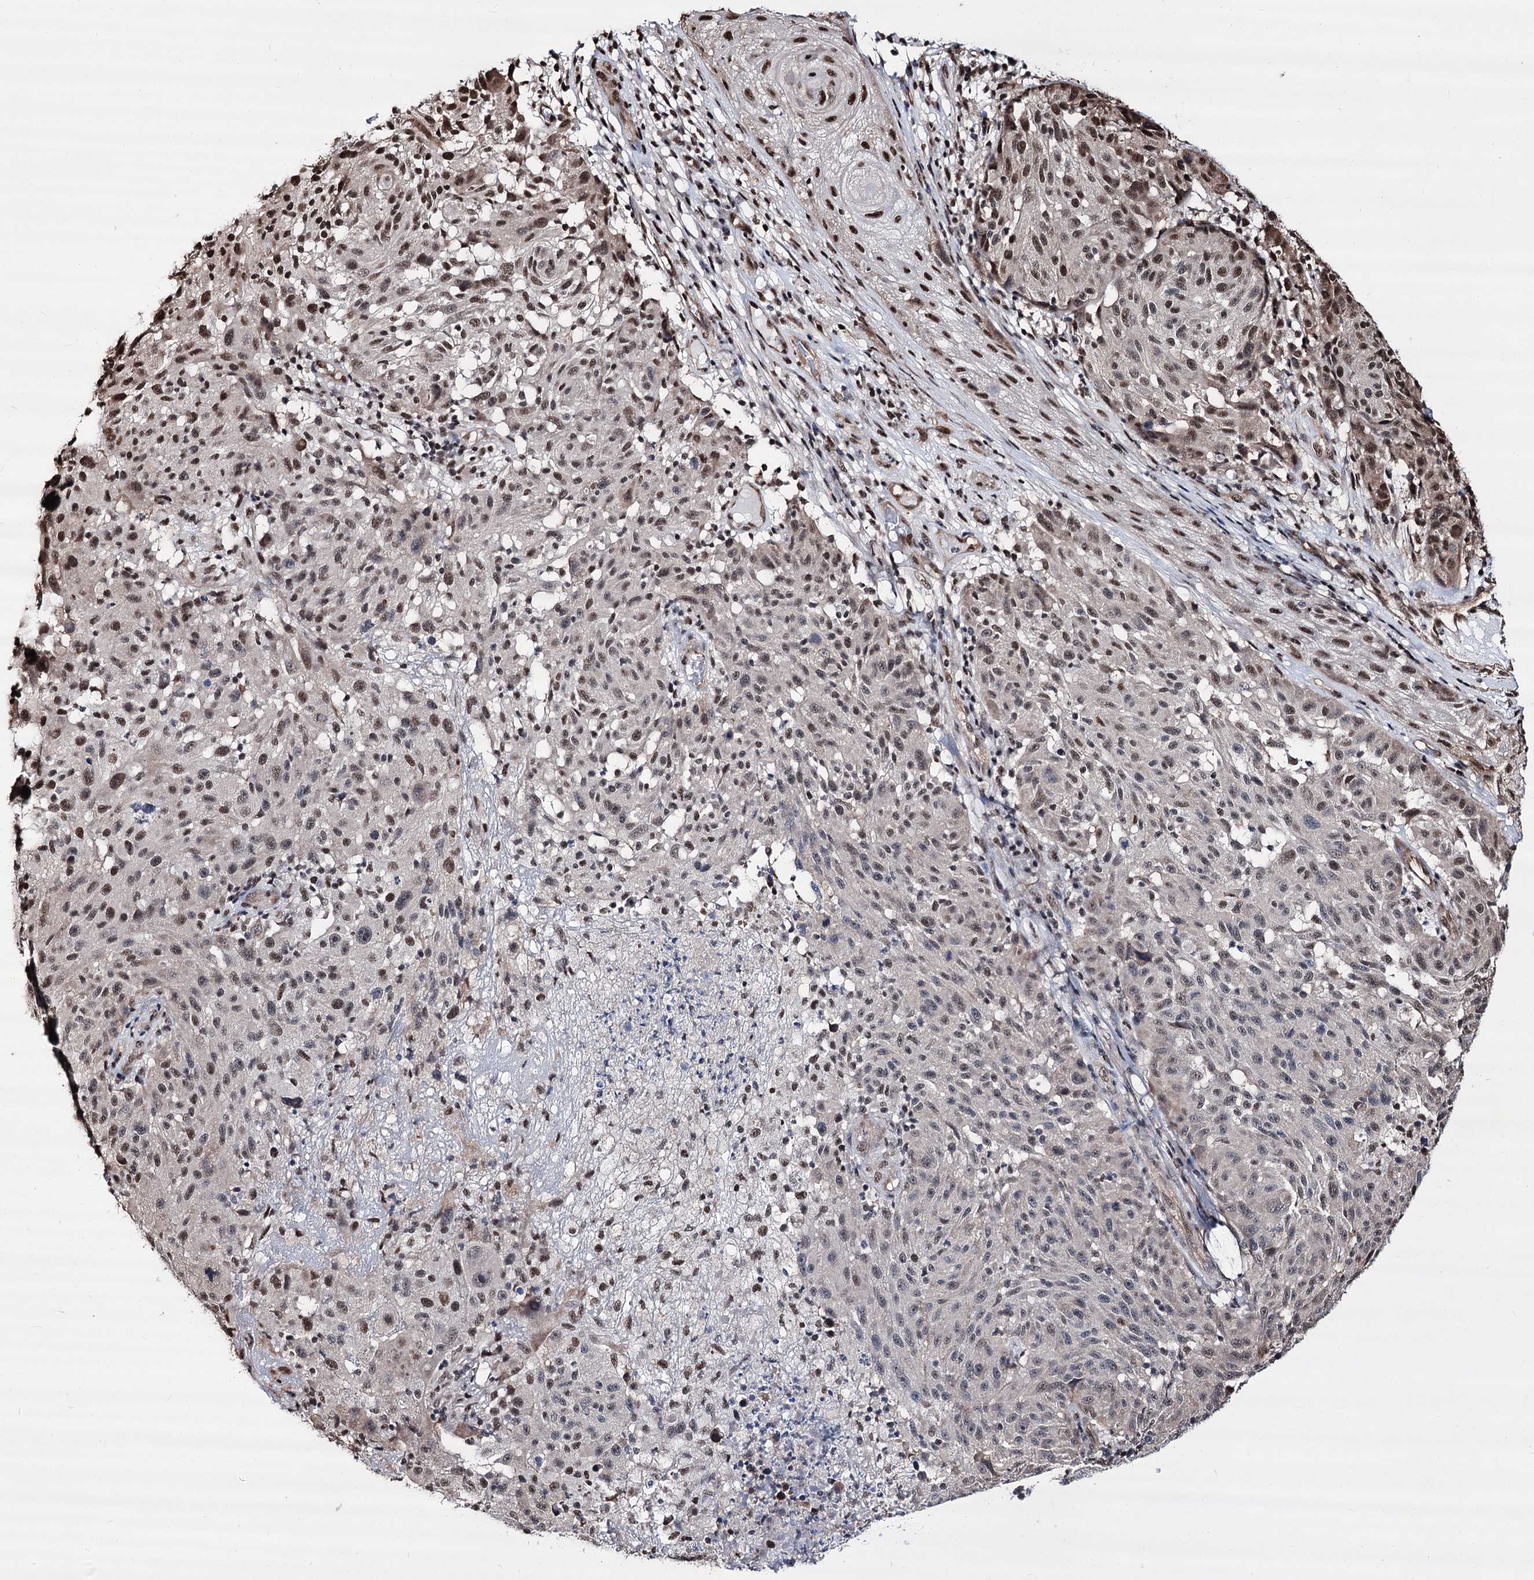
{"staining": {"intensity": "moderate", "quantity": "25%-75%", "location": "nuclear"}, "tissue": "melanoma", "cell_type": "Tumor cells", "image_type": "cancer", "snomed": [{"axis": "morphology", "description": "Malignant melanoma, NOS"}, {"axis": "topography", "description": "Skin"}], "caption": "Immunohistochemical staining of human melanoma reveals moderate nuclear protein staining in about 25%-75% of tumor cells. Using DAB (3,3'-diaminobenzidine) (brown) and hematoxylin (blue) stains, captured at high magnification using brightfield microscopy.", "gene": "CHMP7", "patient": {"sex": "male", "age": 53}}